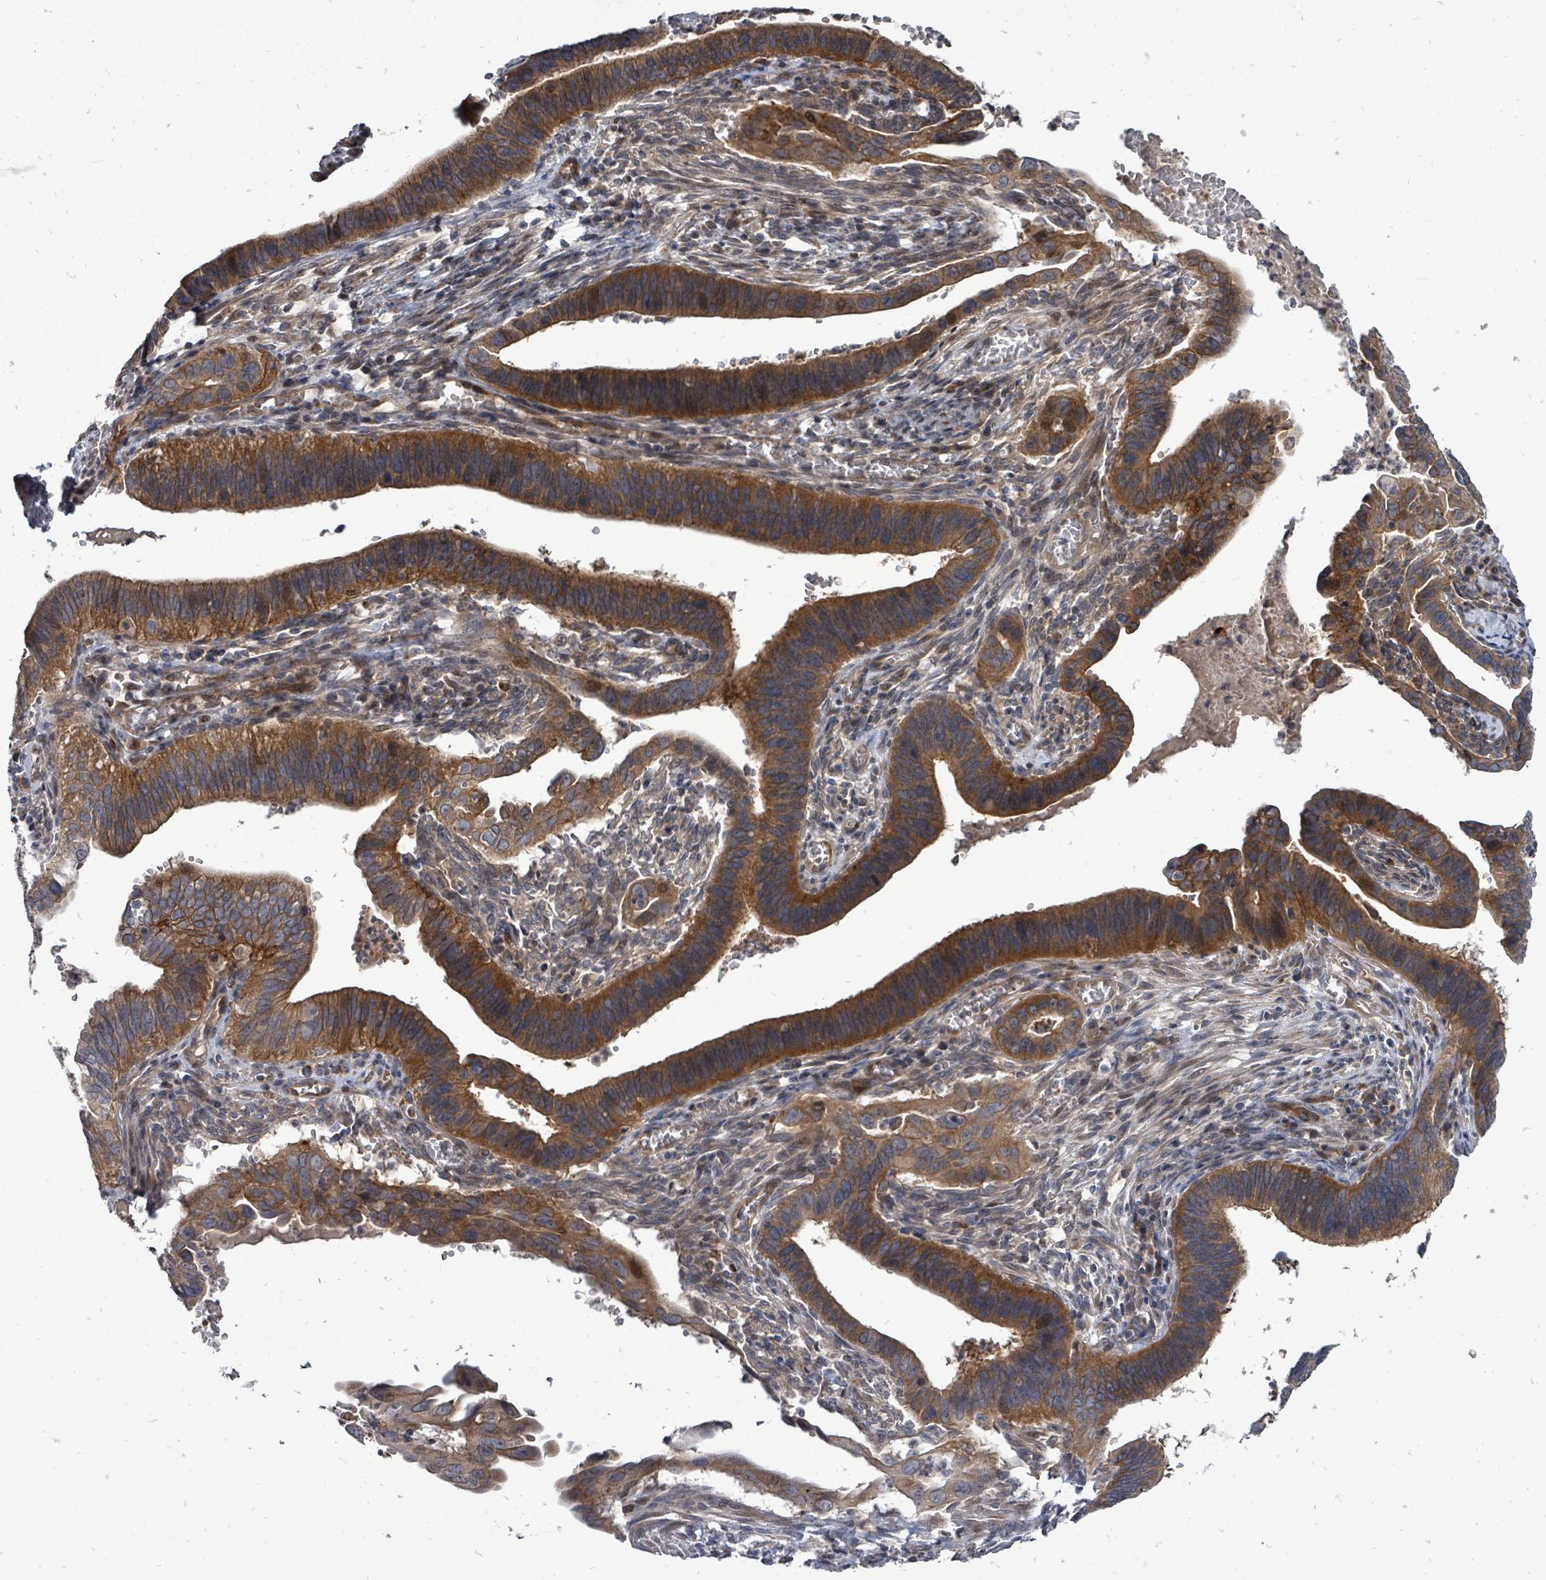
{"staining": {"intensity": "strong", "quantity": ">75%", "location": "cytoplasmic/membranous"}, "tissue": "cervical cancer", "cell_type": "Tumor cells", "image_type": "cancer", "snomed": [{"axis": "morphology", "description": "Adenocarcinoma, NOS"}, {"axis": "topography", "description": "Cervix"}], "caption": "Immunohistochemistry (IHC) (DAB) staining of cervical cancer (adenocarcinoma) reveals strong cytoplasmic/membranous protein expression in about >75% of tumor cells.", "gene": "RALGAPB", "patient": {"sex": "female", "age": 42}}